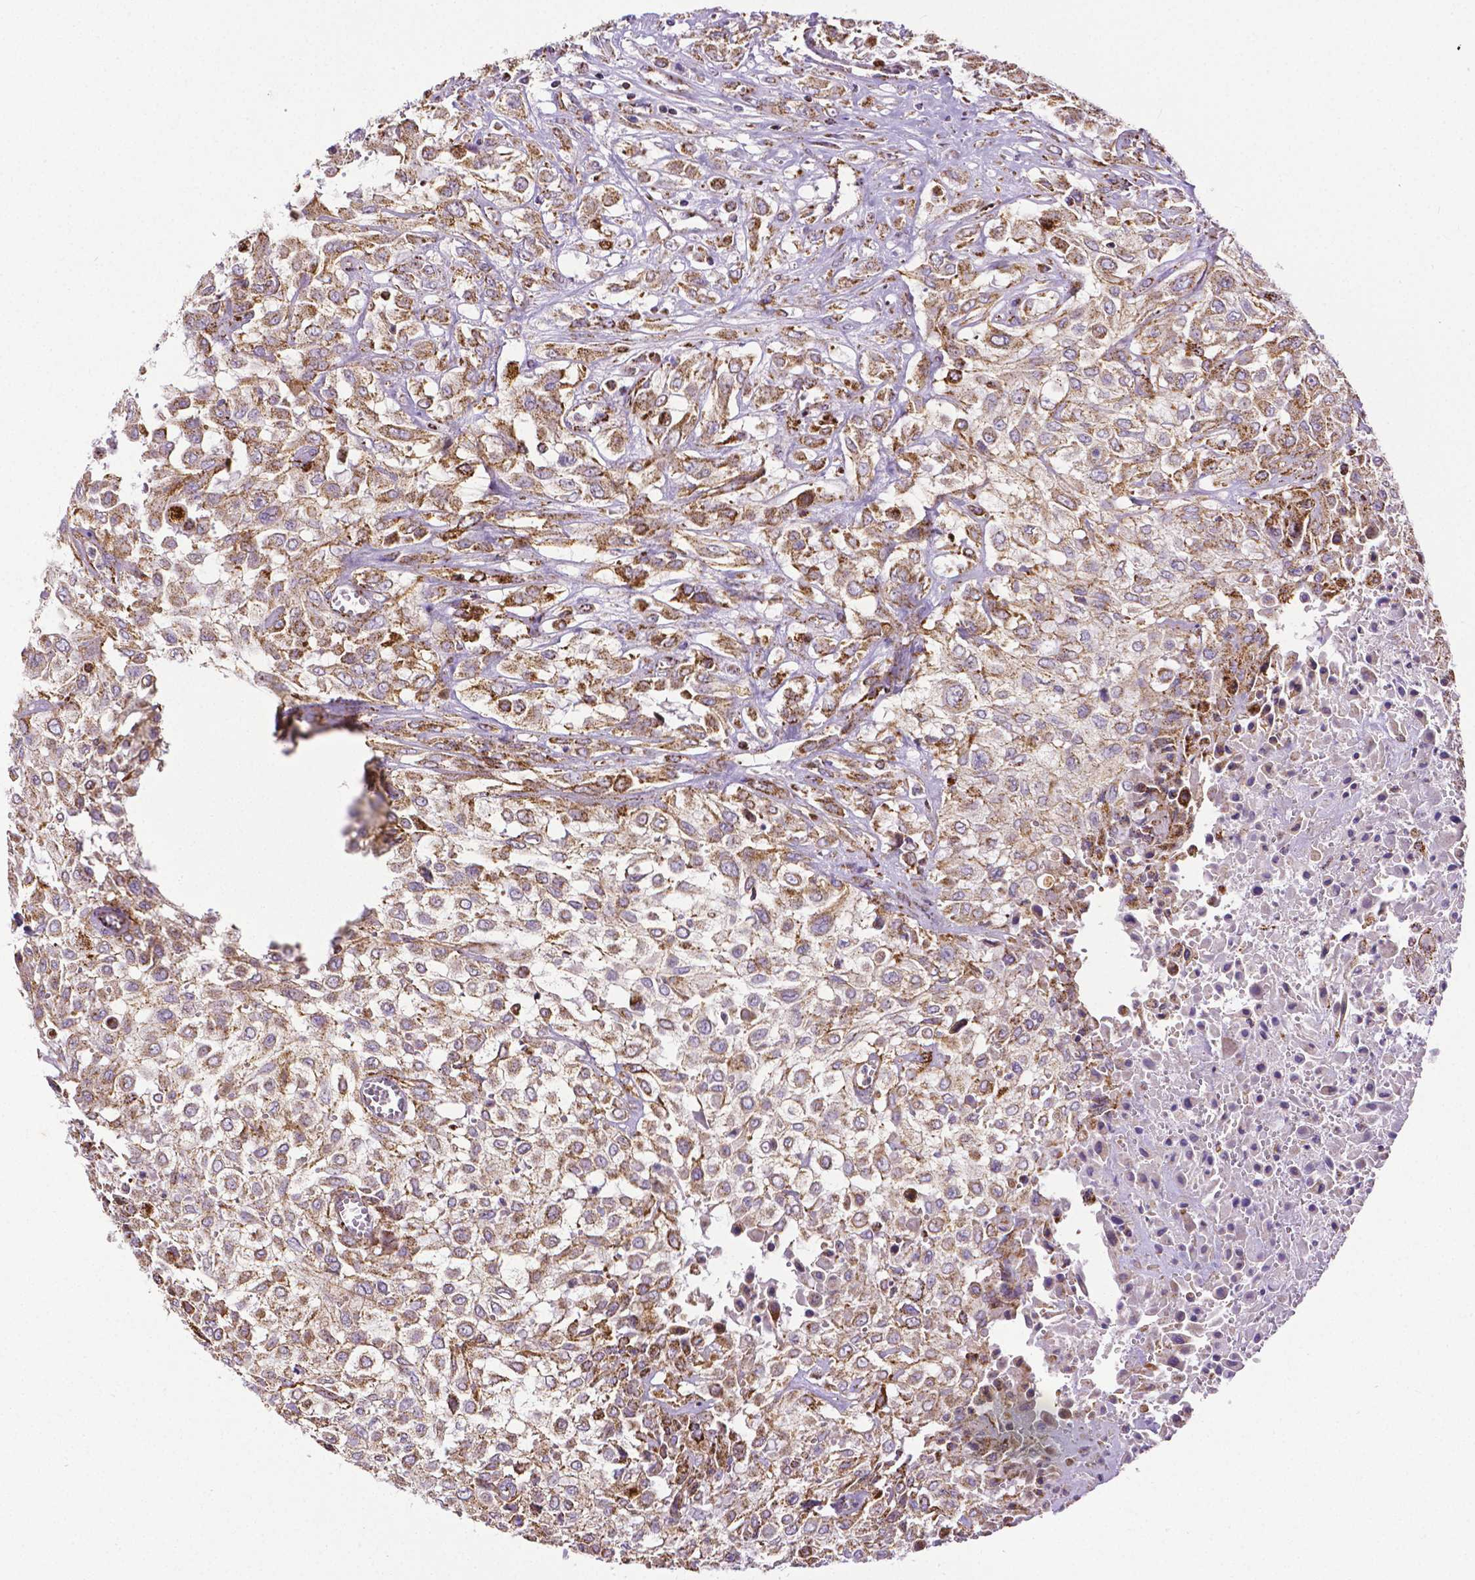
{"staining": {"intensity": "moderate", "quantity": ">75%", "location": "cytoplasmic/membranous"}, "tissue": "urothelial cancer", "cell_type": "Tumor cells", "image_type": "cancer", "snomed": [{"axis": "morphology", "description": "Urothelial carcinoma, High grade"}, {"axis": "topography", "description": "Urinary bladder"}], "caption": "The image shows immunohistochemical staining of urothelial carcinoma (high-grade). There is moderate cytoplasmic/membranous expression is present in approximately >75% of tumor cells. (IHC, brightfield microscopy, high magnification).", "gene": "MACC1", "patient": {"sex": "male", "age": 57}}